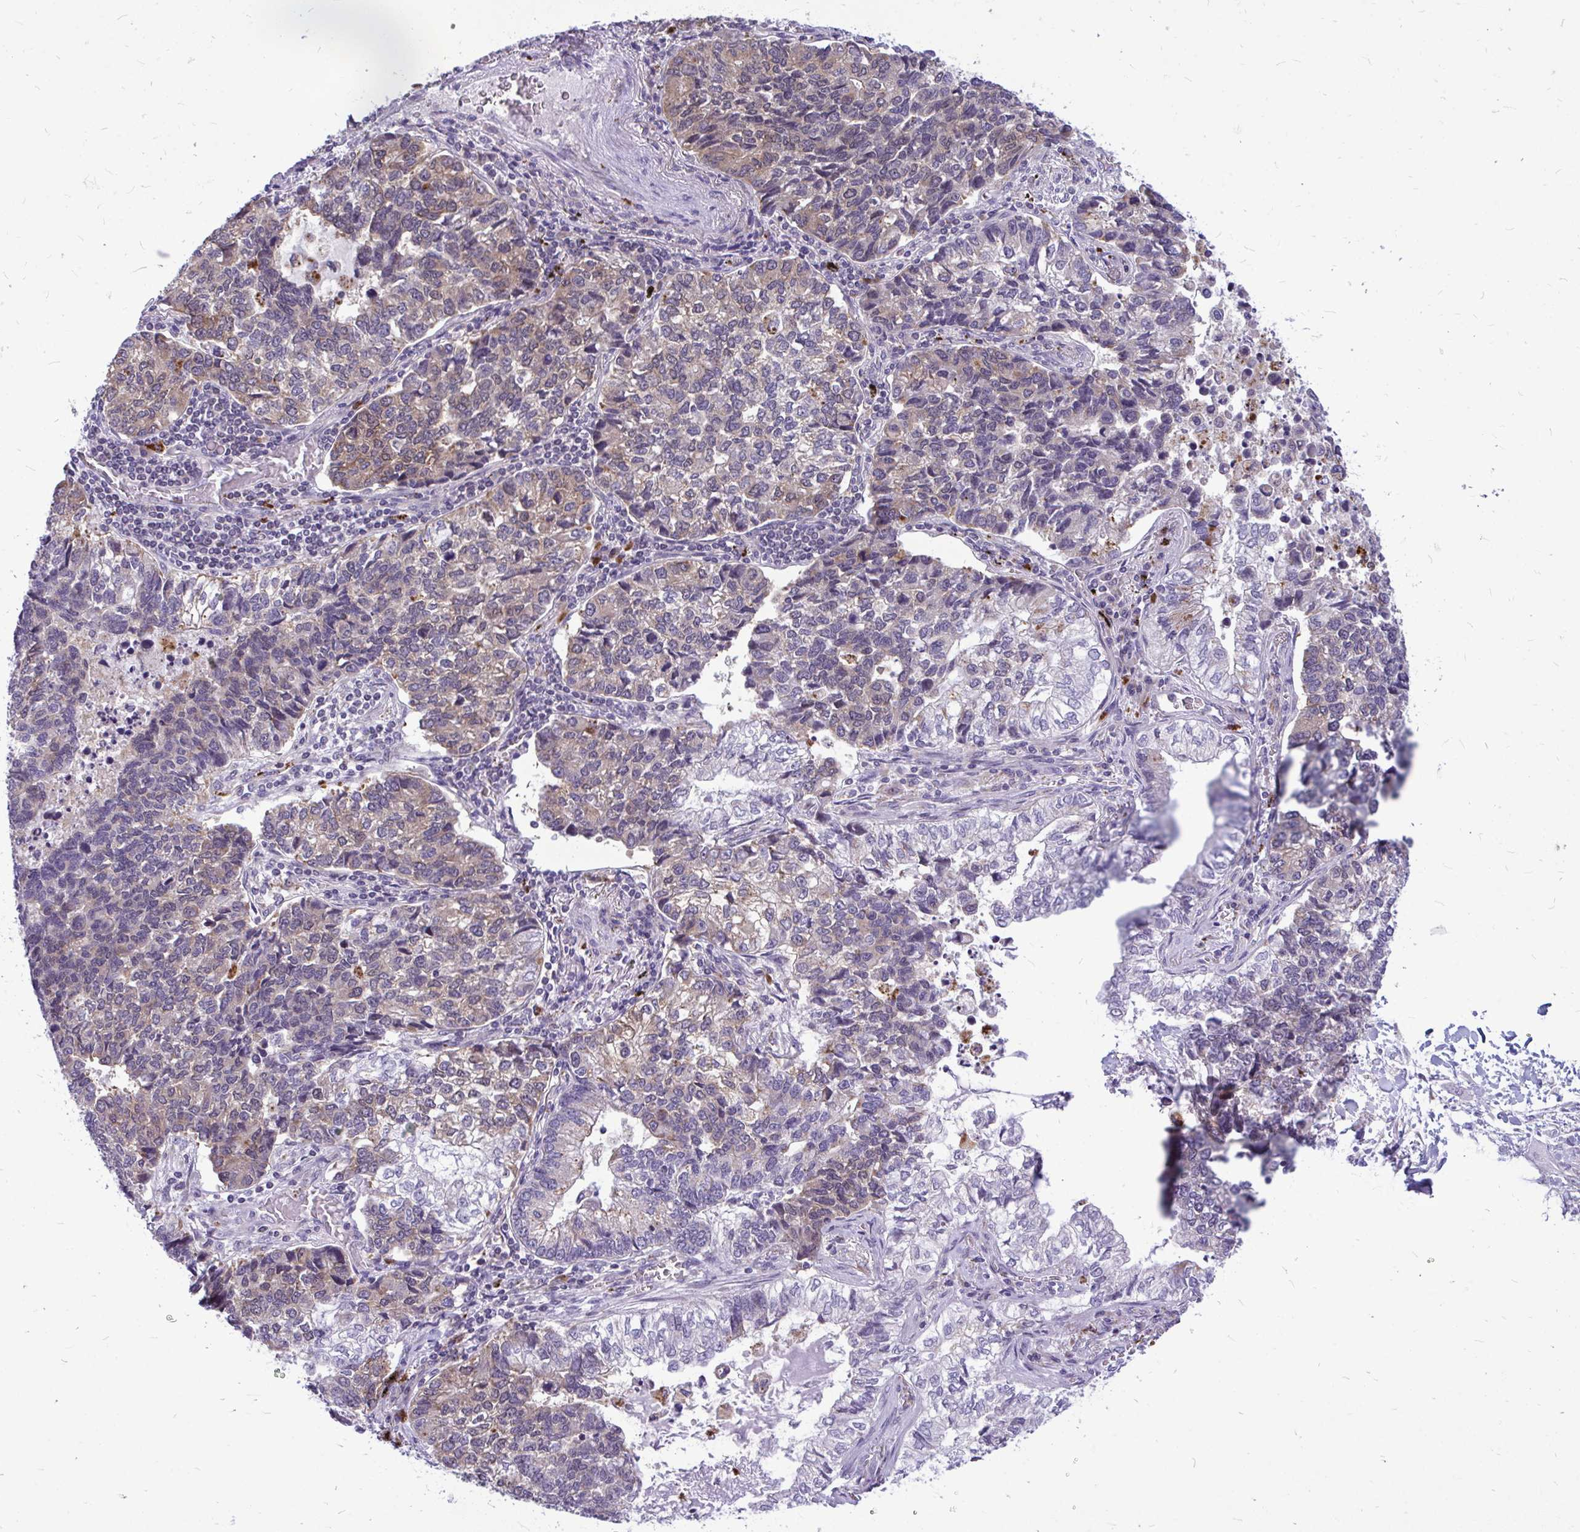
{"staining": {"intensity": "weak", "quantity": ">75%", "location": "cytoplasmic/membranous"}, "tissue": "lung cancer", "cell_type": "Tumor cells", "image_type": "cancer", "snomed": [{"axis": "morphology", "description": "Adenocarcinoma, NOS"}, {"axis": "topography", "description": "Lymph node"}, {"axis": "topography", "description": "Lung"}], "caption": "Tumor cells display weak cytoplasmic/membranous staining in approximately >75% of cells in lung adenocarcinoma.", "gene": "ZSCAN25", "patient": {"sex": "male", "age": 66}}